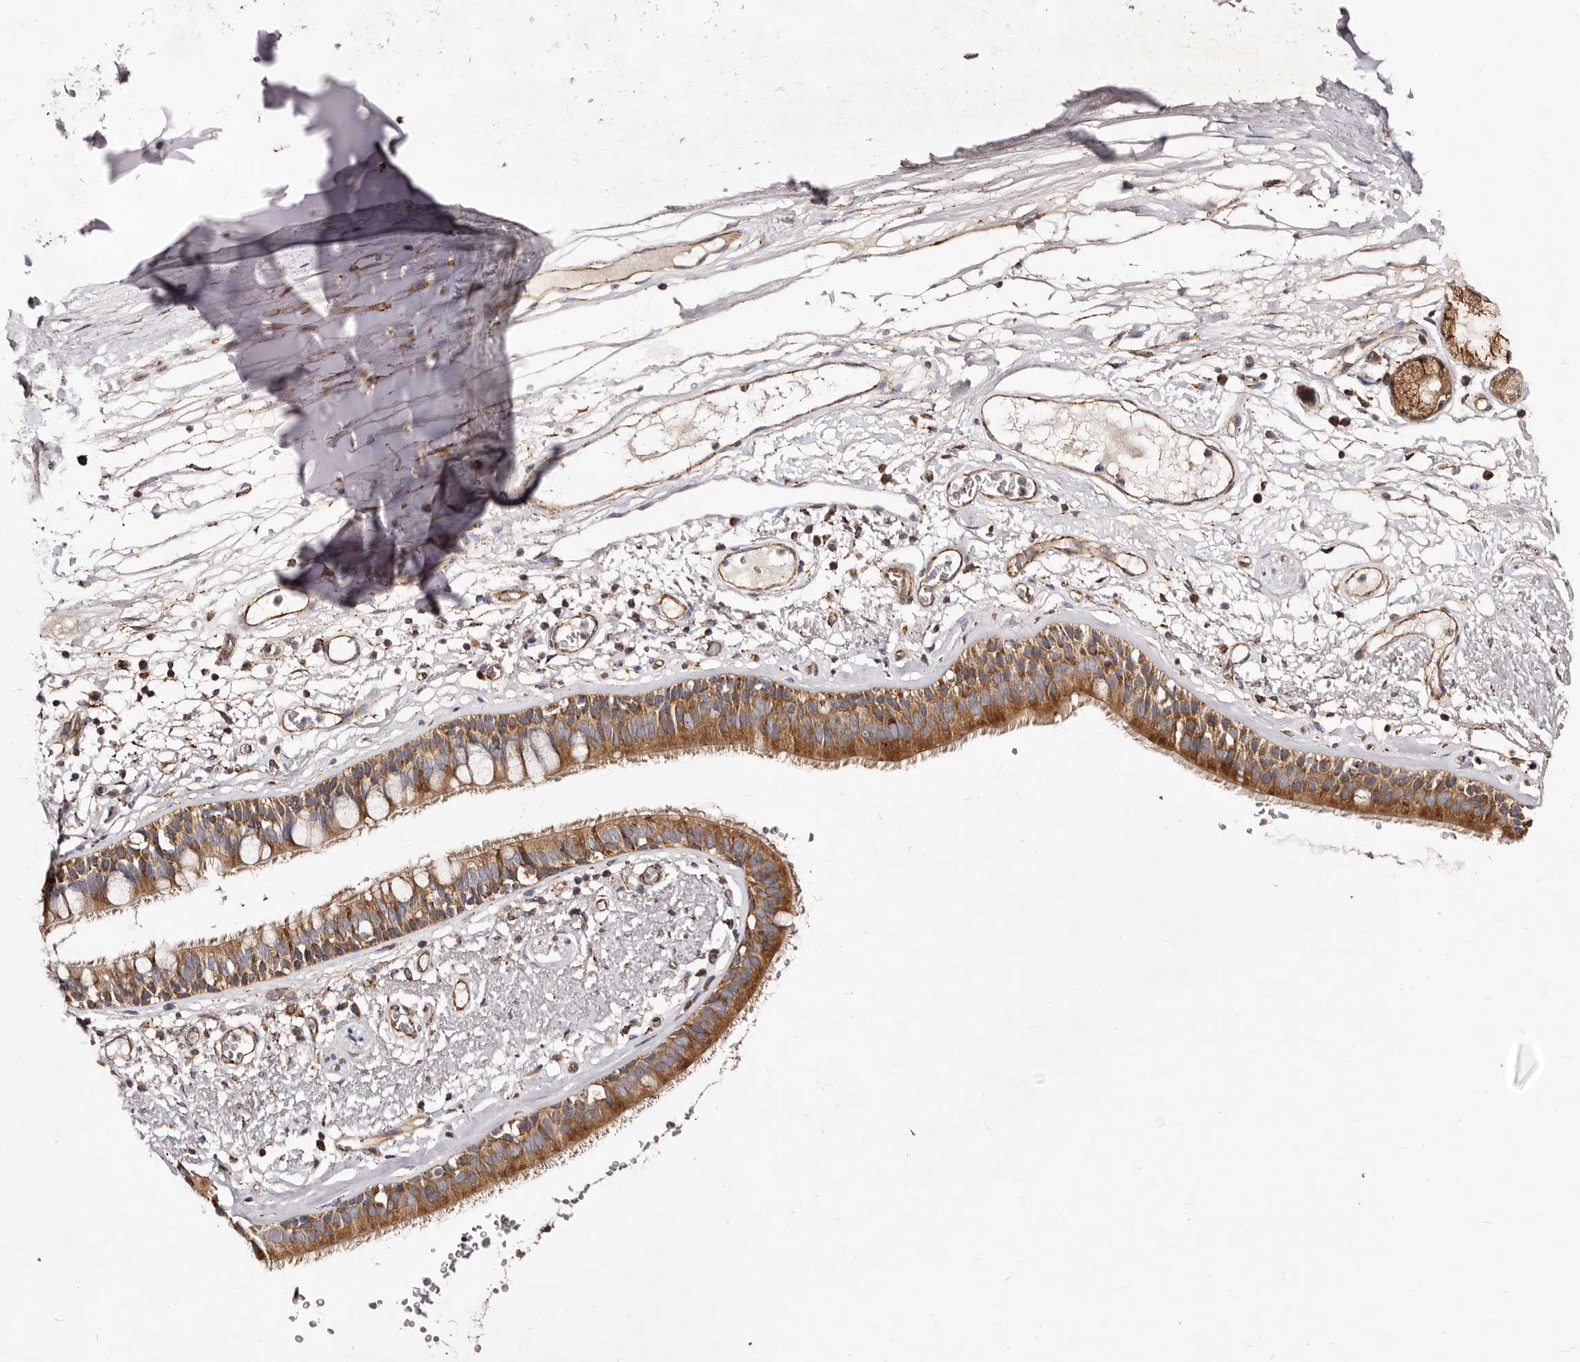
{"staining": {"intensity": "negative", "quantity": "none", "location": "none"}, "tissue": "adipose tissue", "cell_type": "Adipocytes", "image_type": "normal", "snomed": [{"axis": "morphology", "description": "Normal tissue, NOS"}, {"axis": "topography", "description": "Cartilage tissue"}], "caption": "Adipose tissue stained for a protein using immunohistochemistry (IHC) exhibits no positivity adipocytes.", "gene": "LUZP1", "patient": {"sex": "female", "age": 63}}